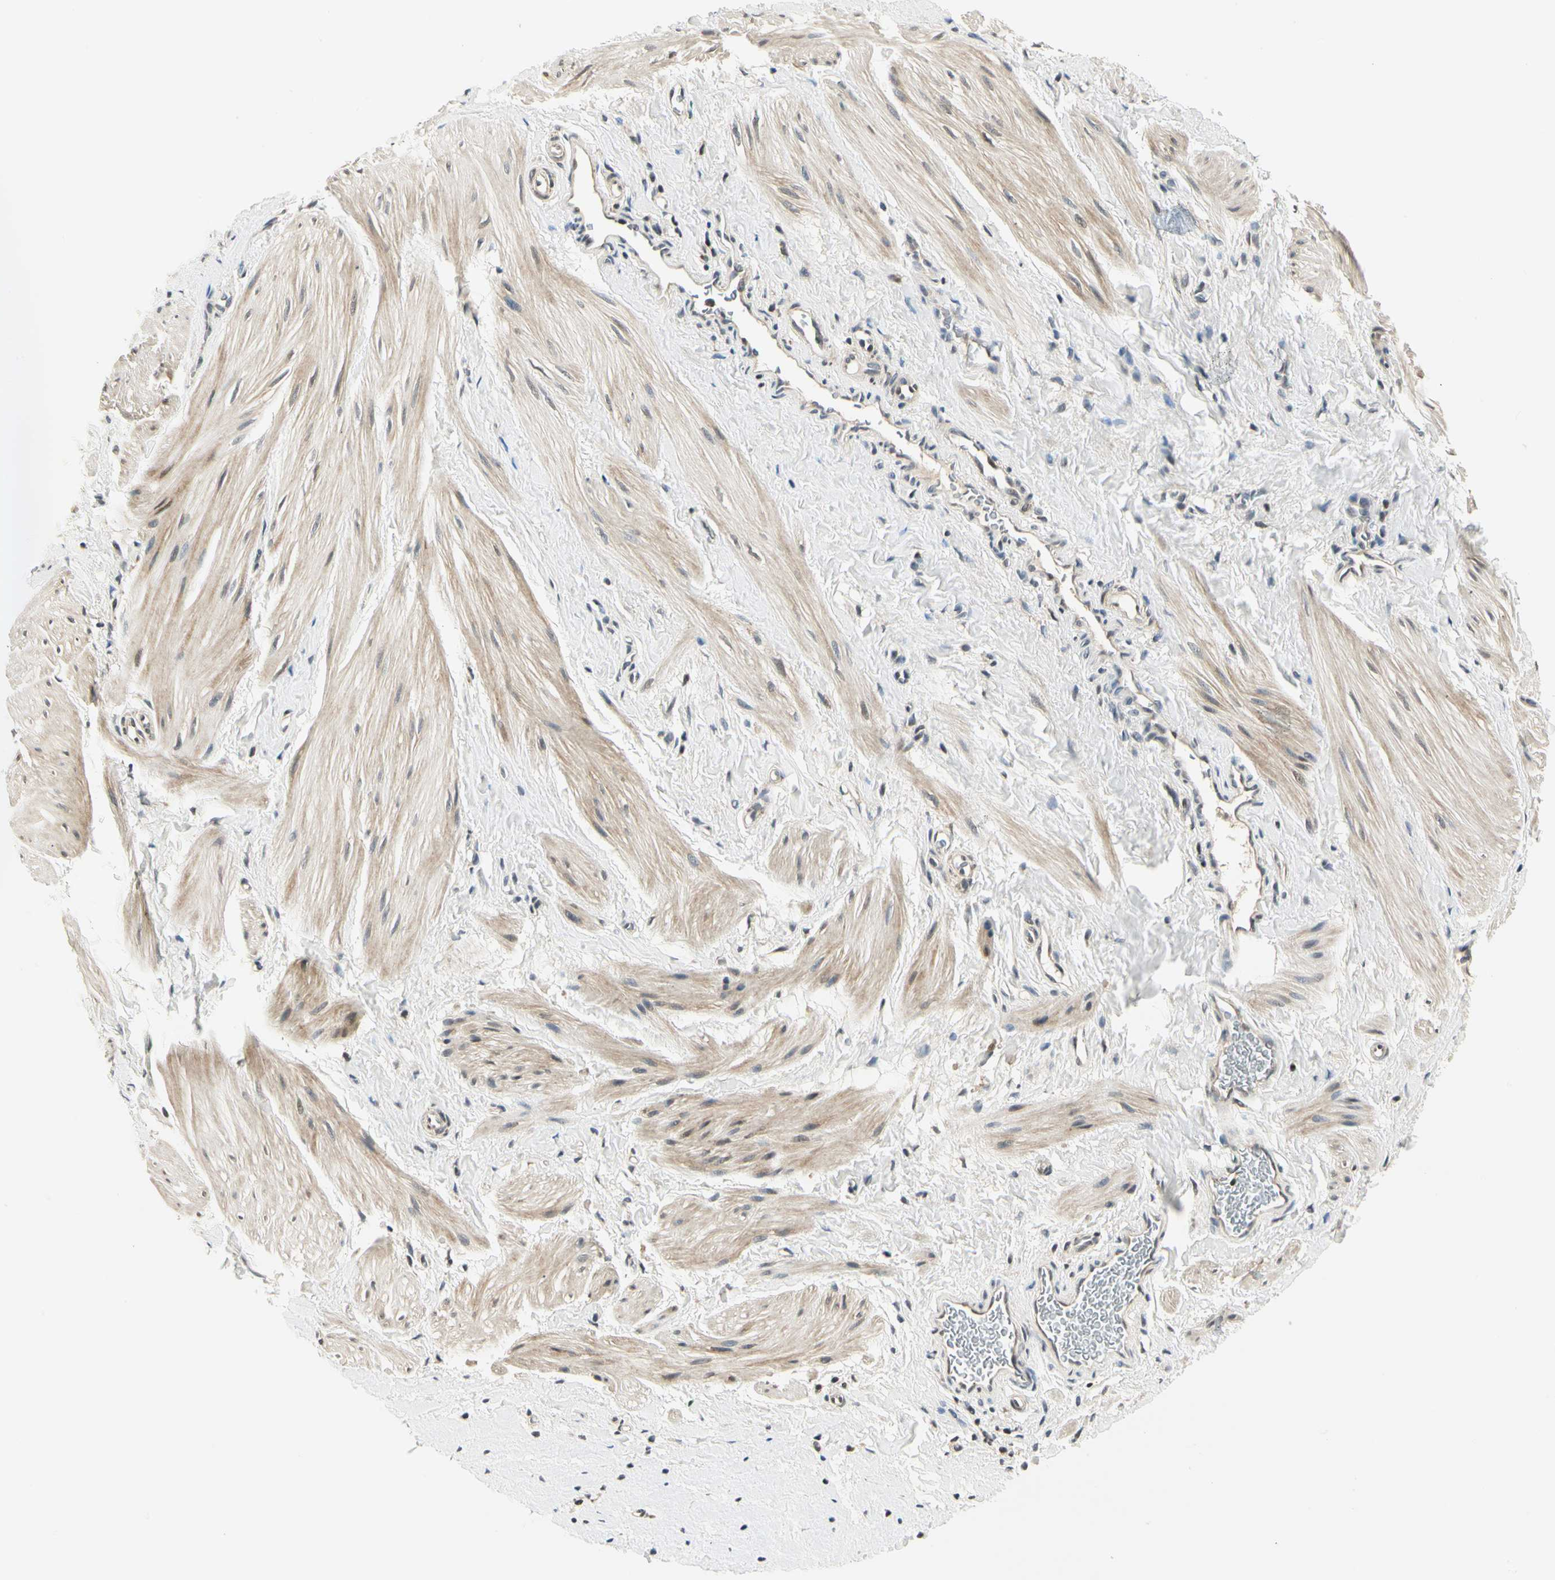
{"staining": {"intensity": "weak", "quantity": "25%-75%", "location": "cytoplasmic/membranous"}, "tissue": "smooth muscle", "cell_type": "Smooth muscle cells", "image_type": "normal", "snomed": [{"axis": "morphology", "description": "Normal tissue, NOS"}, {"axis": "topography", "description": "Smooth muscle"}], "caption": "Protein staining reveals weak cytoplasmic/membranous positivity in approximately 25%-75% of smooth muscle cells in normal smooth muscle. Immunohistochemistry stains the protein in brown and the nuclei are stained blue.", "gene": "PDK2", "patient": {"sex": "male", "age": 16}}